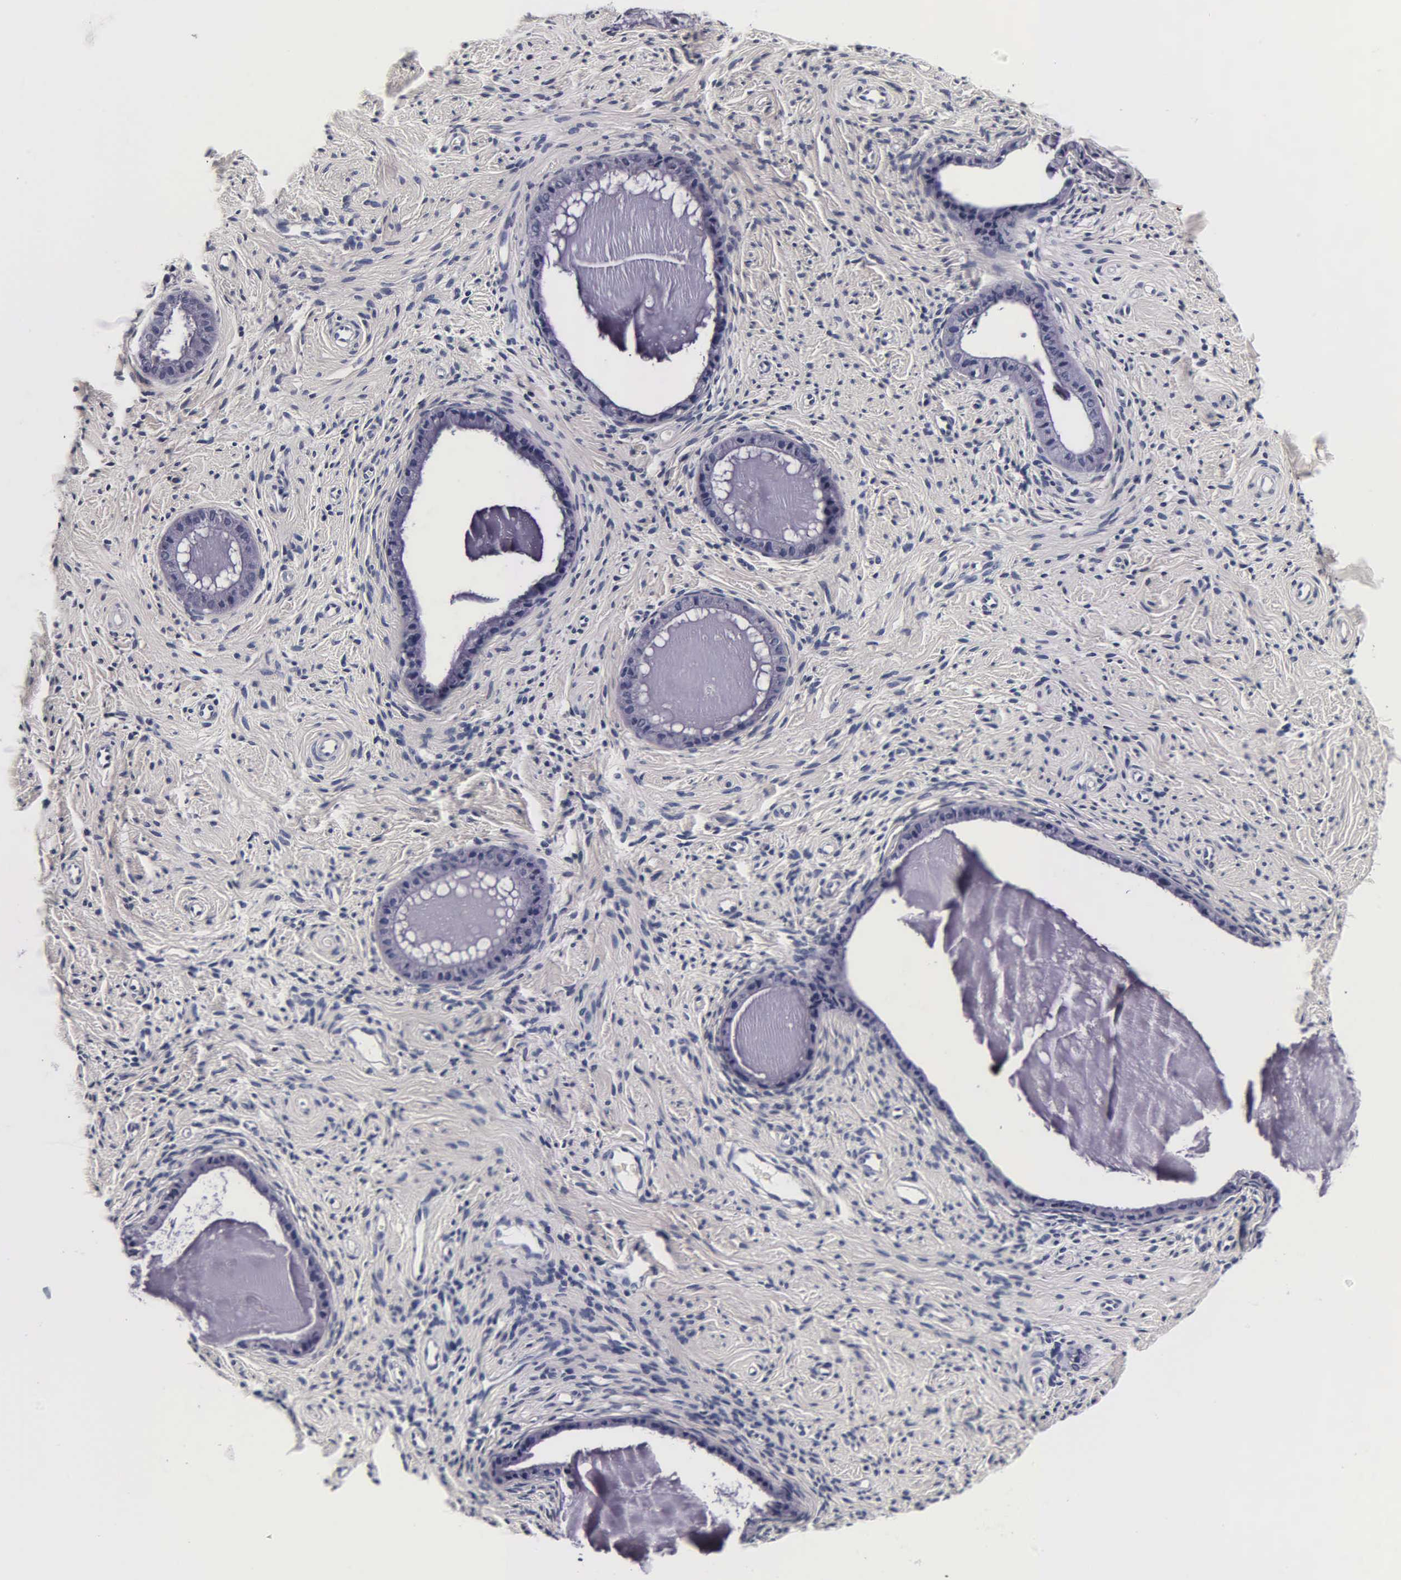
{"staining": {"intensity": "negative", "quantity": "none", "location": "none"}, "tissue": "cervix", "cell_type": "Glandular cells", "image_type": "normal", "snomed": [{"axis": "morphology", "description": "Normal tissue, NOS"}, {"axis": "topography", "description": "Cervix"}], "caption": "A high-resolution micrograph shows immunohistochemistry staining of unremarkable cervix, which reveals no significant expression in glandular cells.", "gene": "TG", "patient": {"sex": "female", "age": 70}}